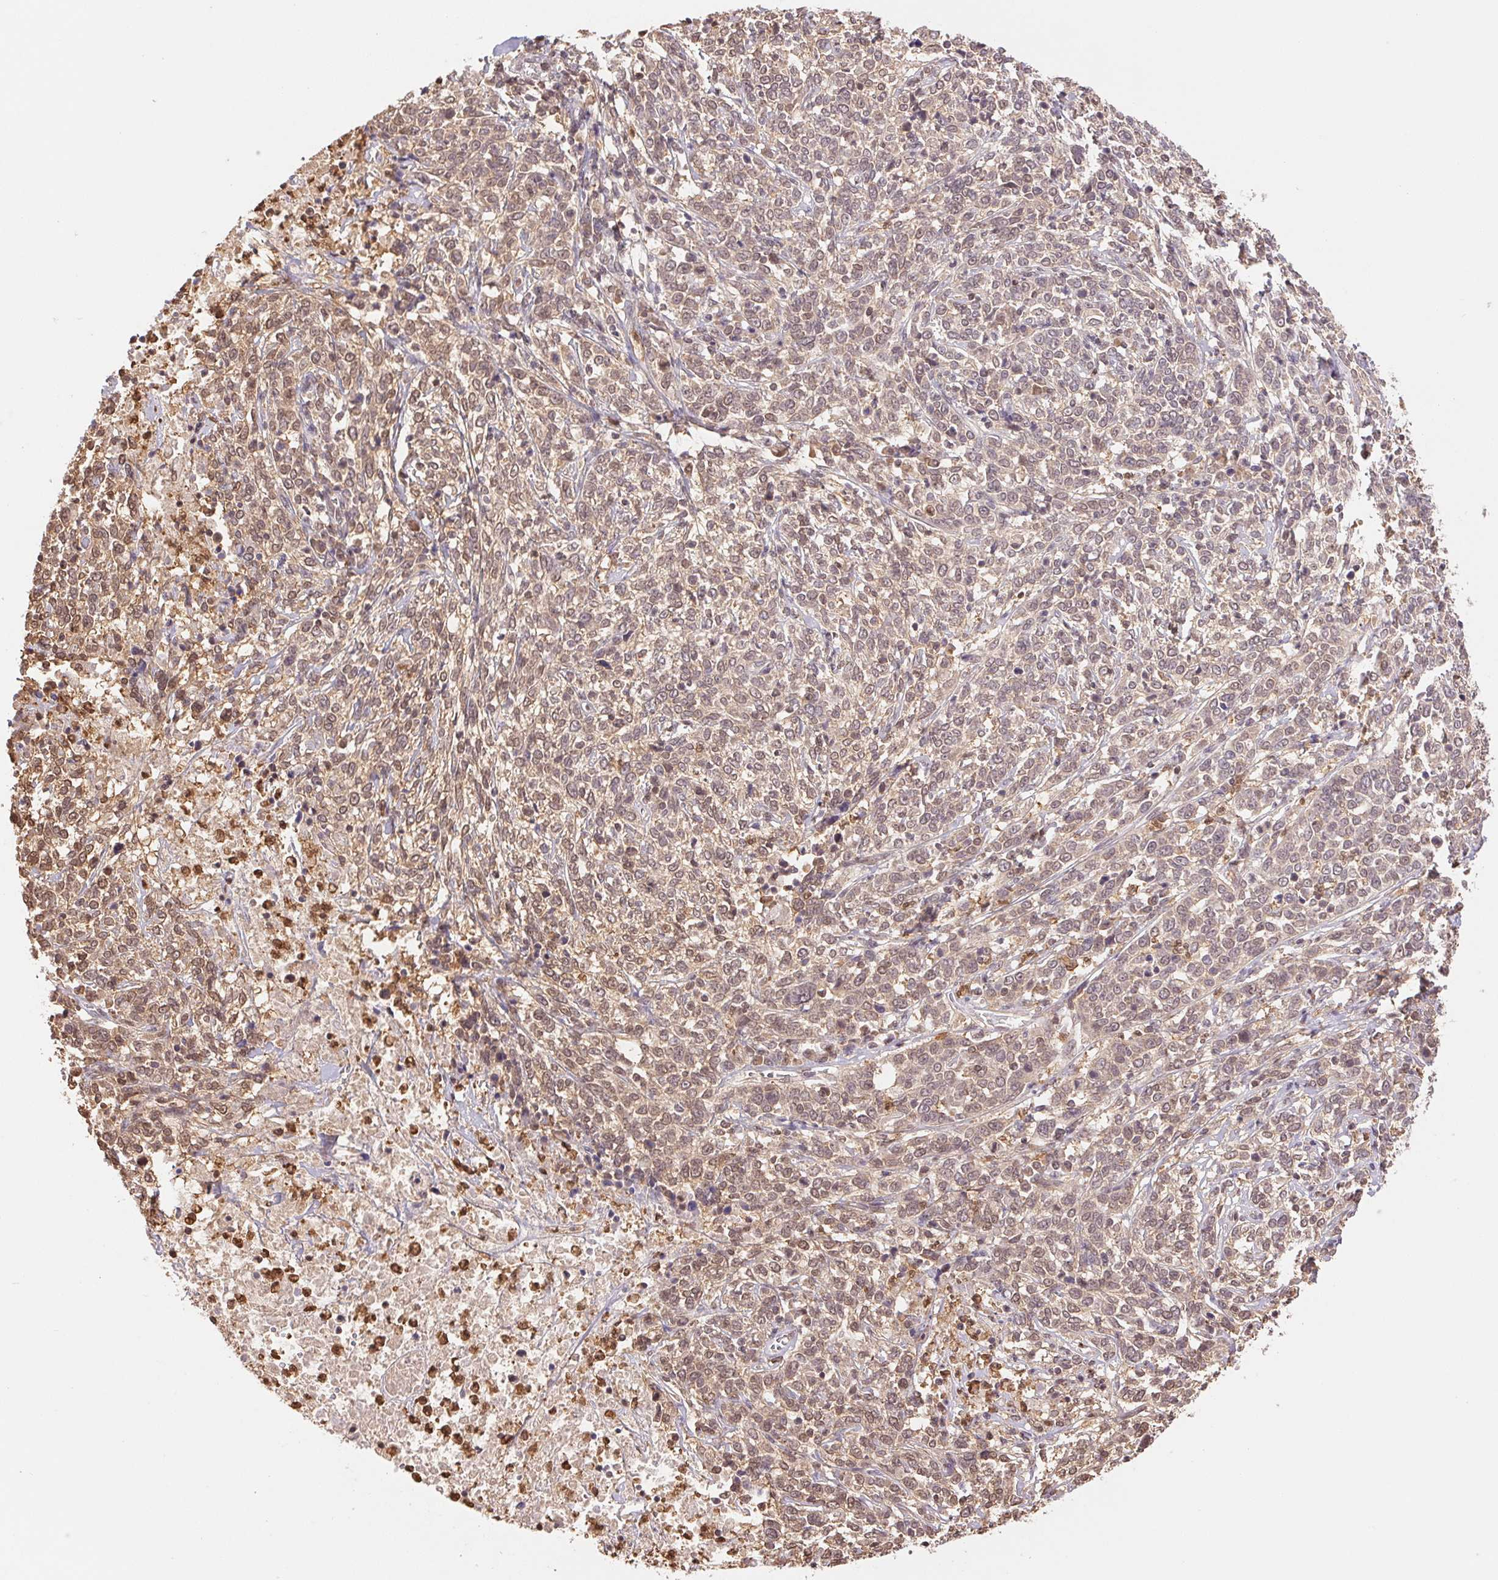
{"staining": {"intensity": "weak", "quantity": ">75%", "location": "cytoplasmic/membranous,nuclear"}, "tissue": "cervical cancer", "cell_type": "Tumor cells", "image_type": "cancer", "snomed": [{"axis": "morphology", "description": "Squamous cell carcinoma, NOS"}, {"axis": "topography", "description": "Cervix"}], "caption": "Cervical squamous cell carcinoma tissue demonstrates weak cytoplasmic/membranous and nuclear positivity in approximately >75% of tumor cells (Brightfield microscopy of DAB IHC at high magnification).", "gene": "CDC123", "patient": {"sex": "female", "age": 46}}